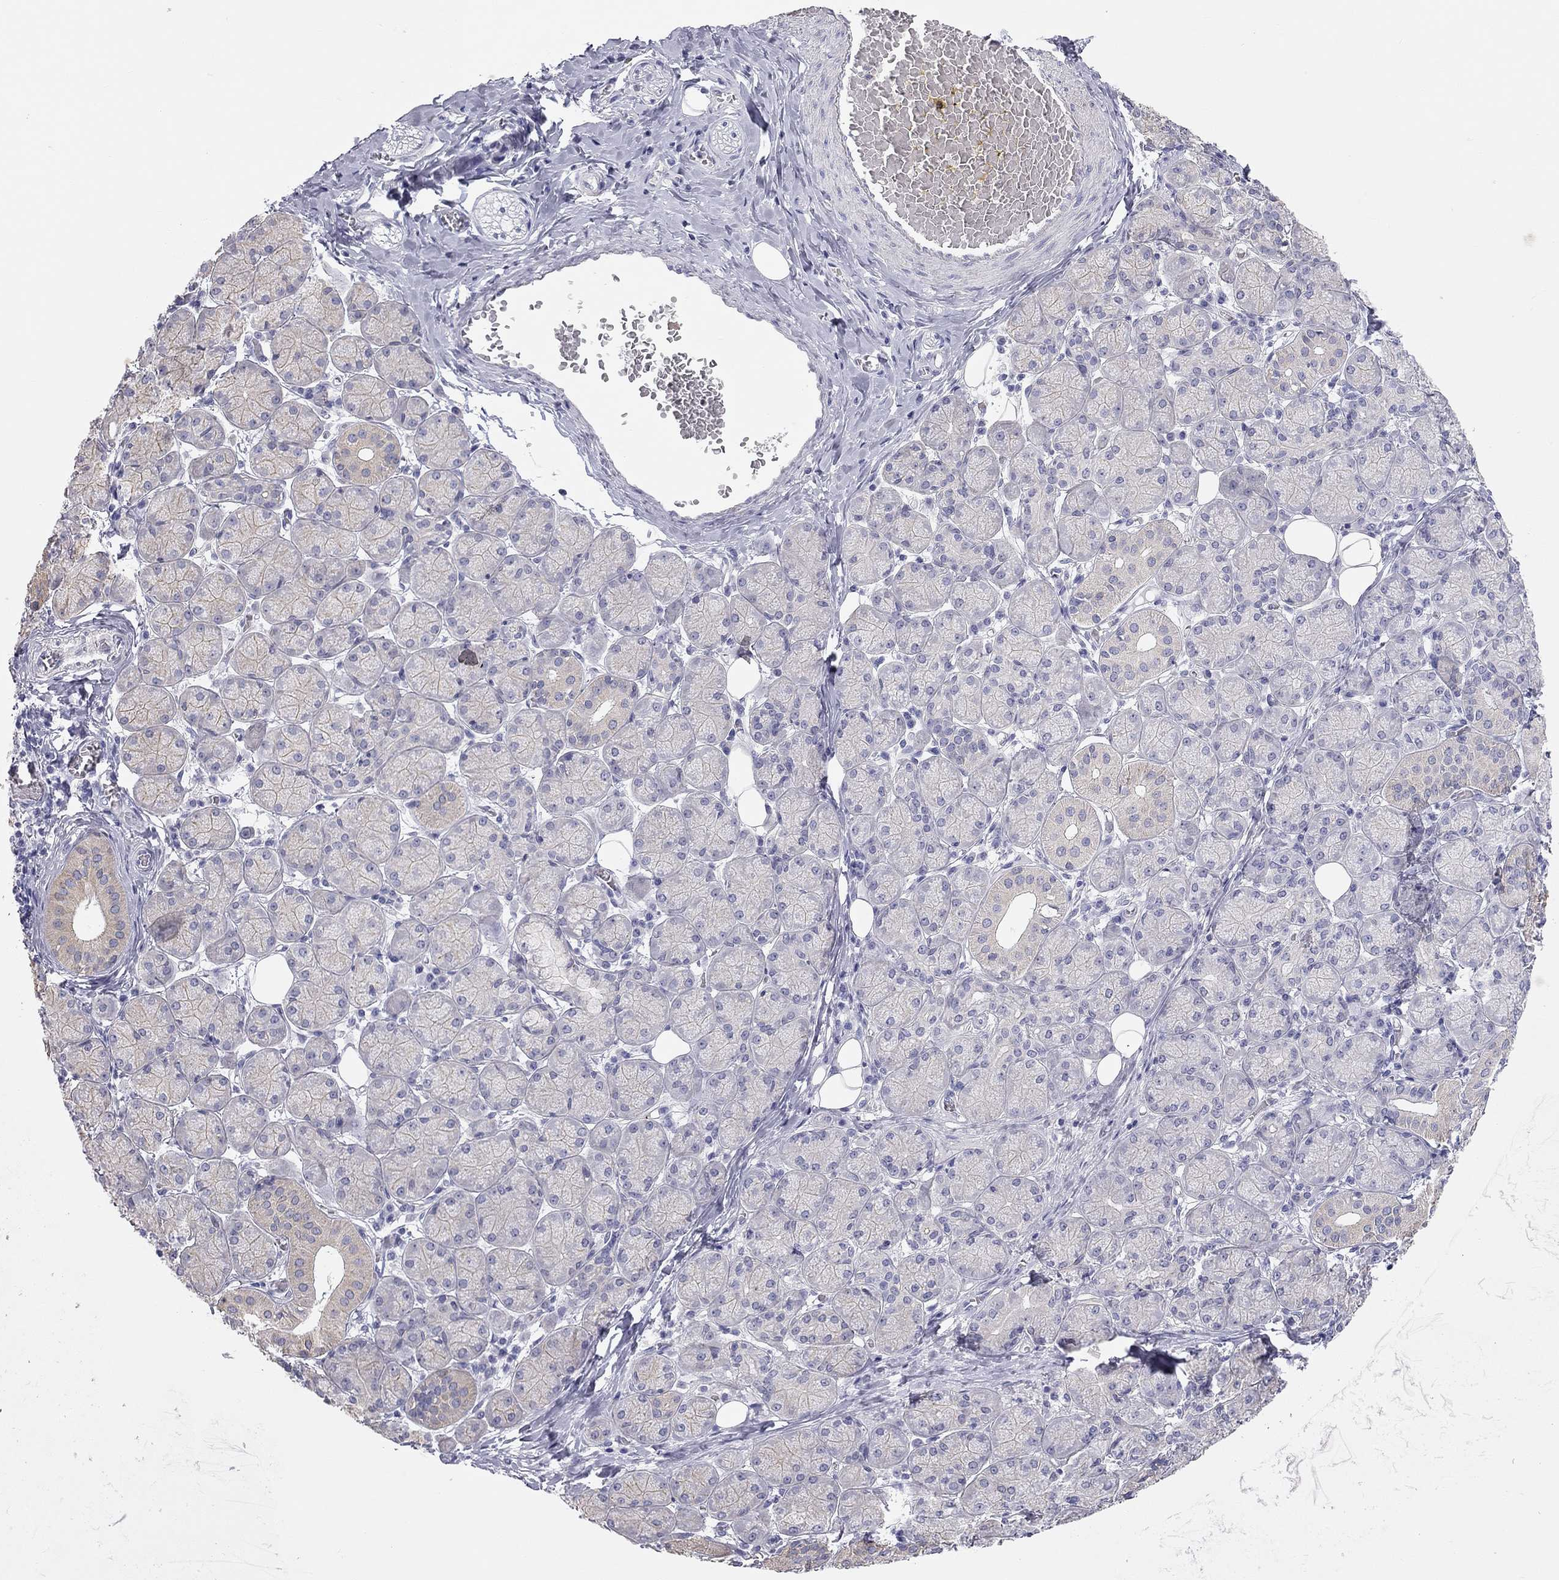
{"staining": {"intensity": "weak", "quantity": "<25%", "location": "cytoplasmic/membranous"}, "tissue": "salivary gland", "cell_type": "Glandular cells", "image_type": "normal", "snomed": [{"axis": "morphology", "description": "Normal tissue, NOS"}, {"axis": "topography", "description": "Salivary gland"}, {"axis": "topography", "description": "Peripheral nerve tissue"}], "caption": "Immunohistochemistry (IHC) image of unremarkable salivary gland: salivary gland stained with DAB (3,3'-diaminobenzidine) exhibits no significant protein positivity in glandular cells.", "gene": "AK8", "patient": {"sex": "female", "age": 24}}